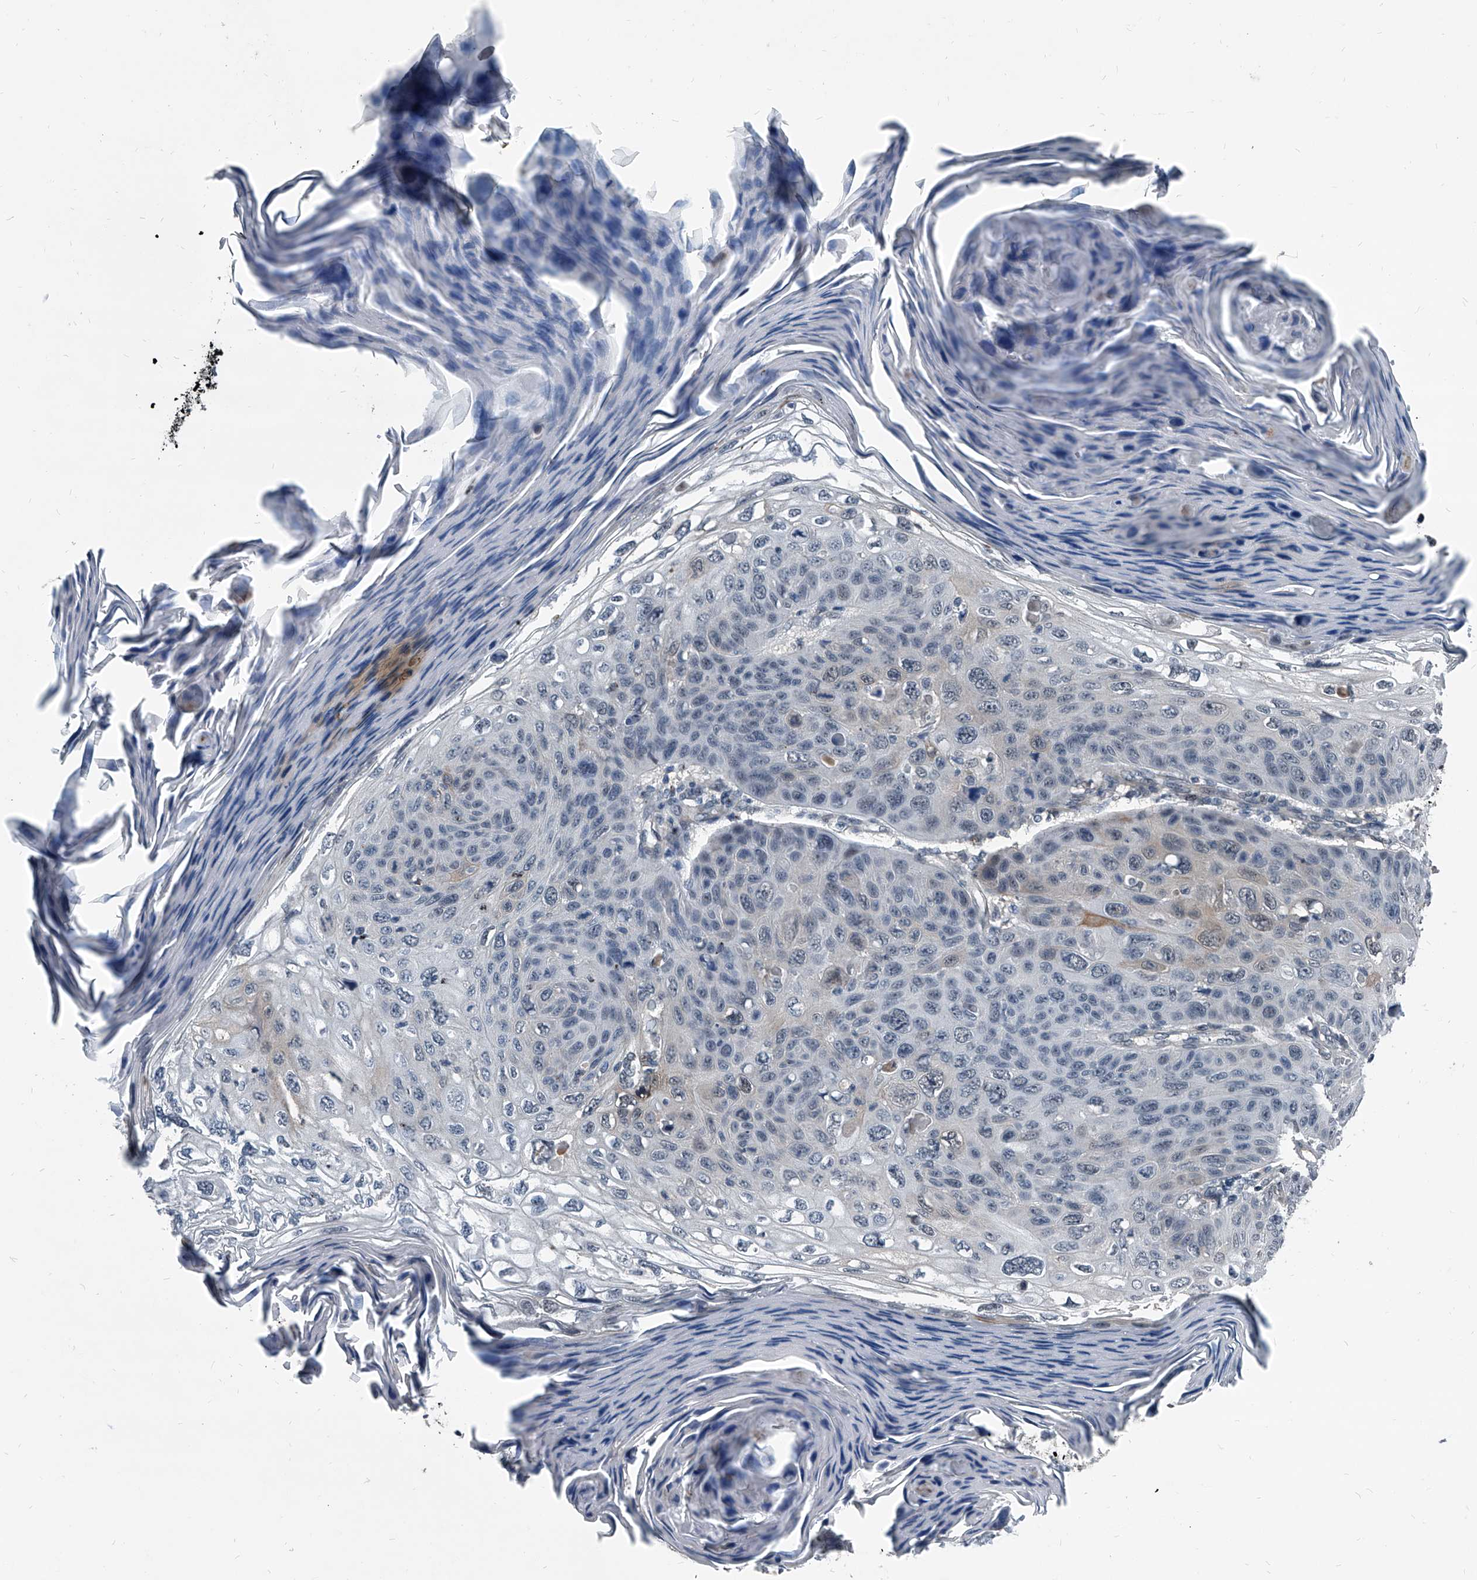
{"staining": {"intensity": "negative", "quantity": "none", "location": "none"}, "tissue": "skin cancer", "cell_type": "Tumor cells", "image_type": "cancer", "snomed": [{"axis": "morphology", "description": "Squamous cell carcinoma, NOS"}, {"axis": "topography", "description": "Skin"}], "caption": "The histopathology image exhibits no staining of tumor cells in skin cancer. The staining is performed using DAB brown chromogen with nuclei counter-stained in using hematoxylin.", "gene": "MEN1", "patient": {"sex": "female", "age": 90}}